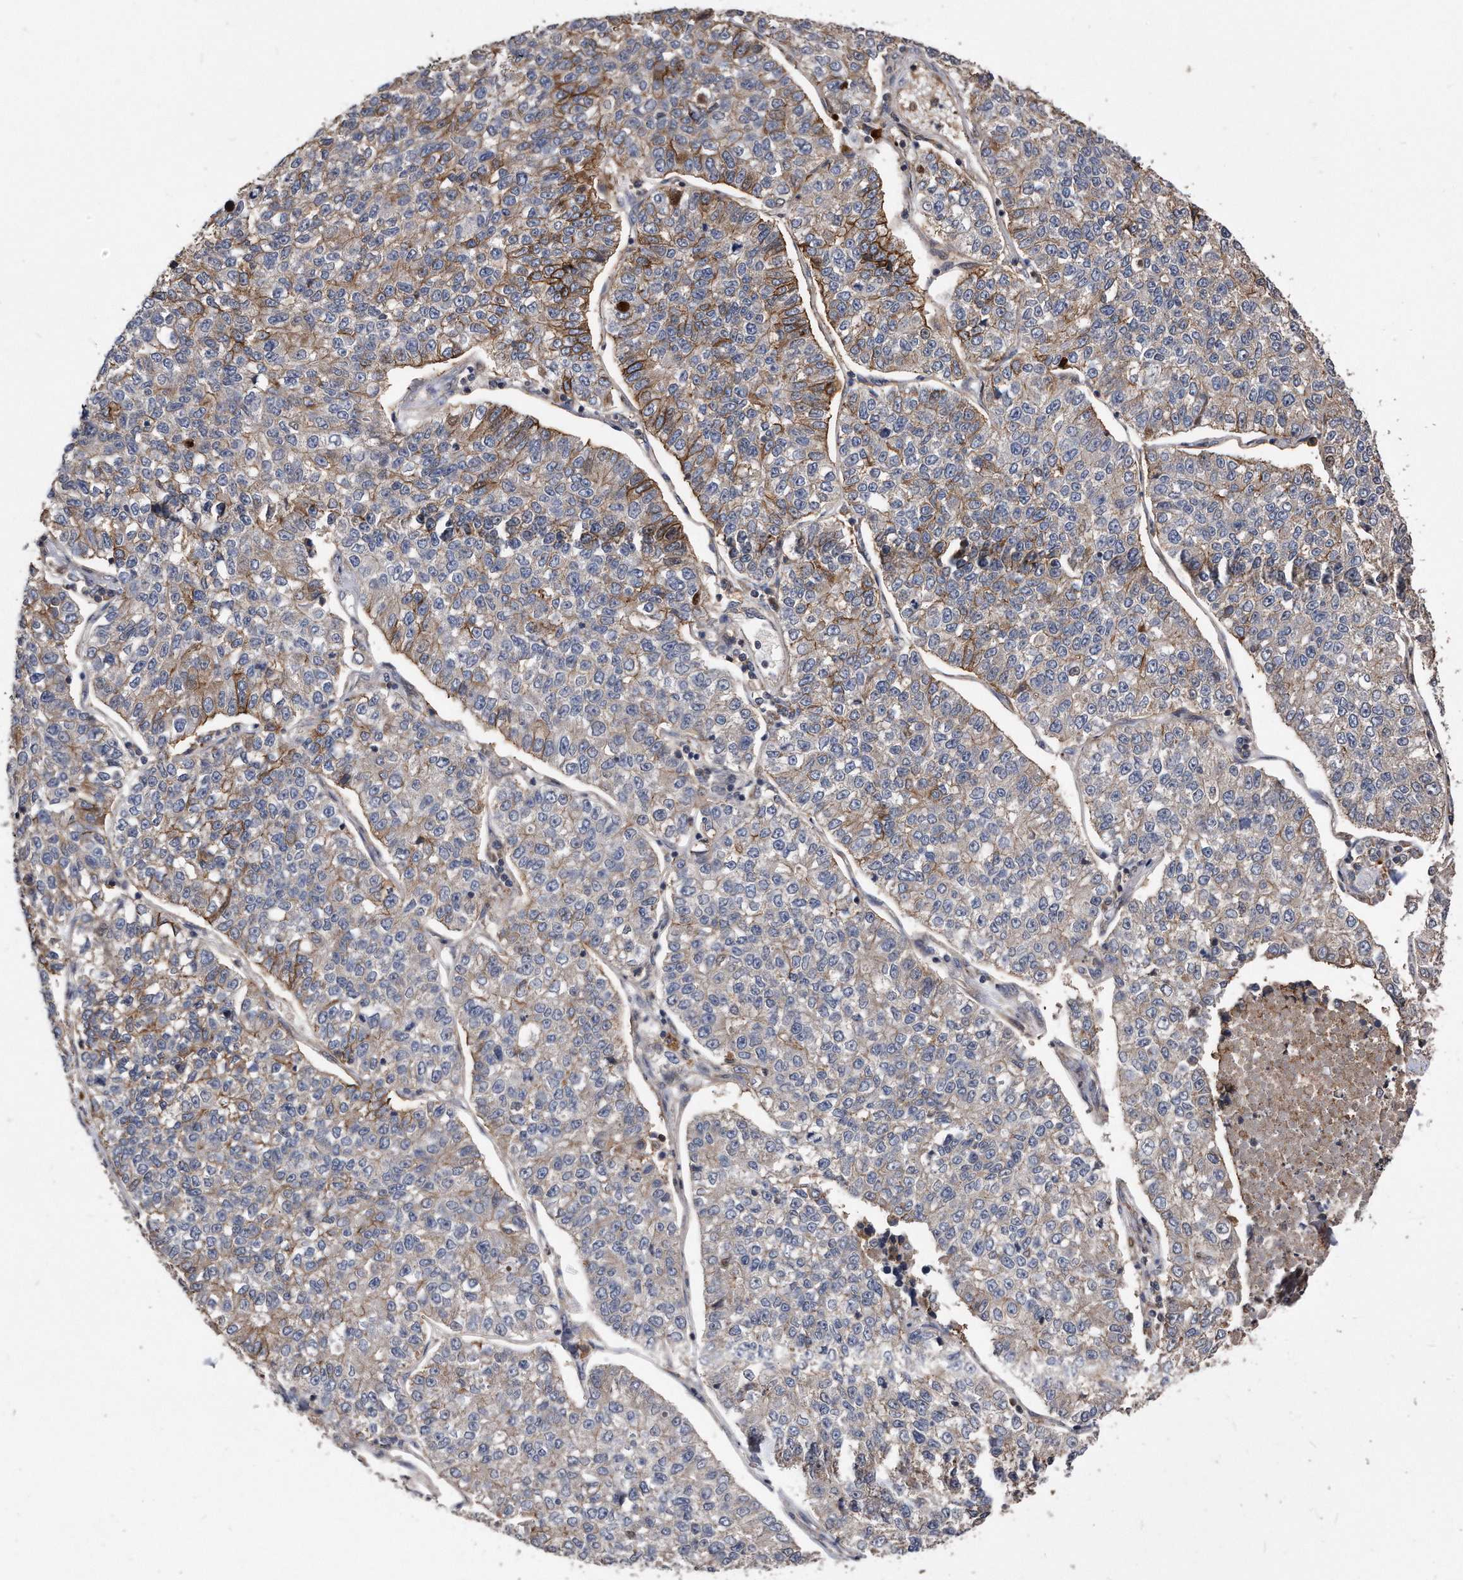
{"staining": {"intensity": "strong", "quantity": "<25%", "location": "cytoplasmic/membranous"}, "tissue": "lung cancer", "cell_type": "Tumor cells", "image_type": "cancer", "snomed": [{"axis": "morphology", "description": "Adenocarcinoma, NOS"}, {"axis": "topography", "description": "Lung"}], "caption": "Immunohistochemistry image of neoplastic tissue: lung cancer (adenocarcinoma) stained using IHC reveals medium levels of strong protein expression localized specifically in the cytoplasmic/membranous of tumor cells, appearing as a cytoplasmic/membranous brown color.", "gene": "IL20RA", "patient": {"sex": "male", "age": 49}}